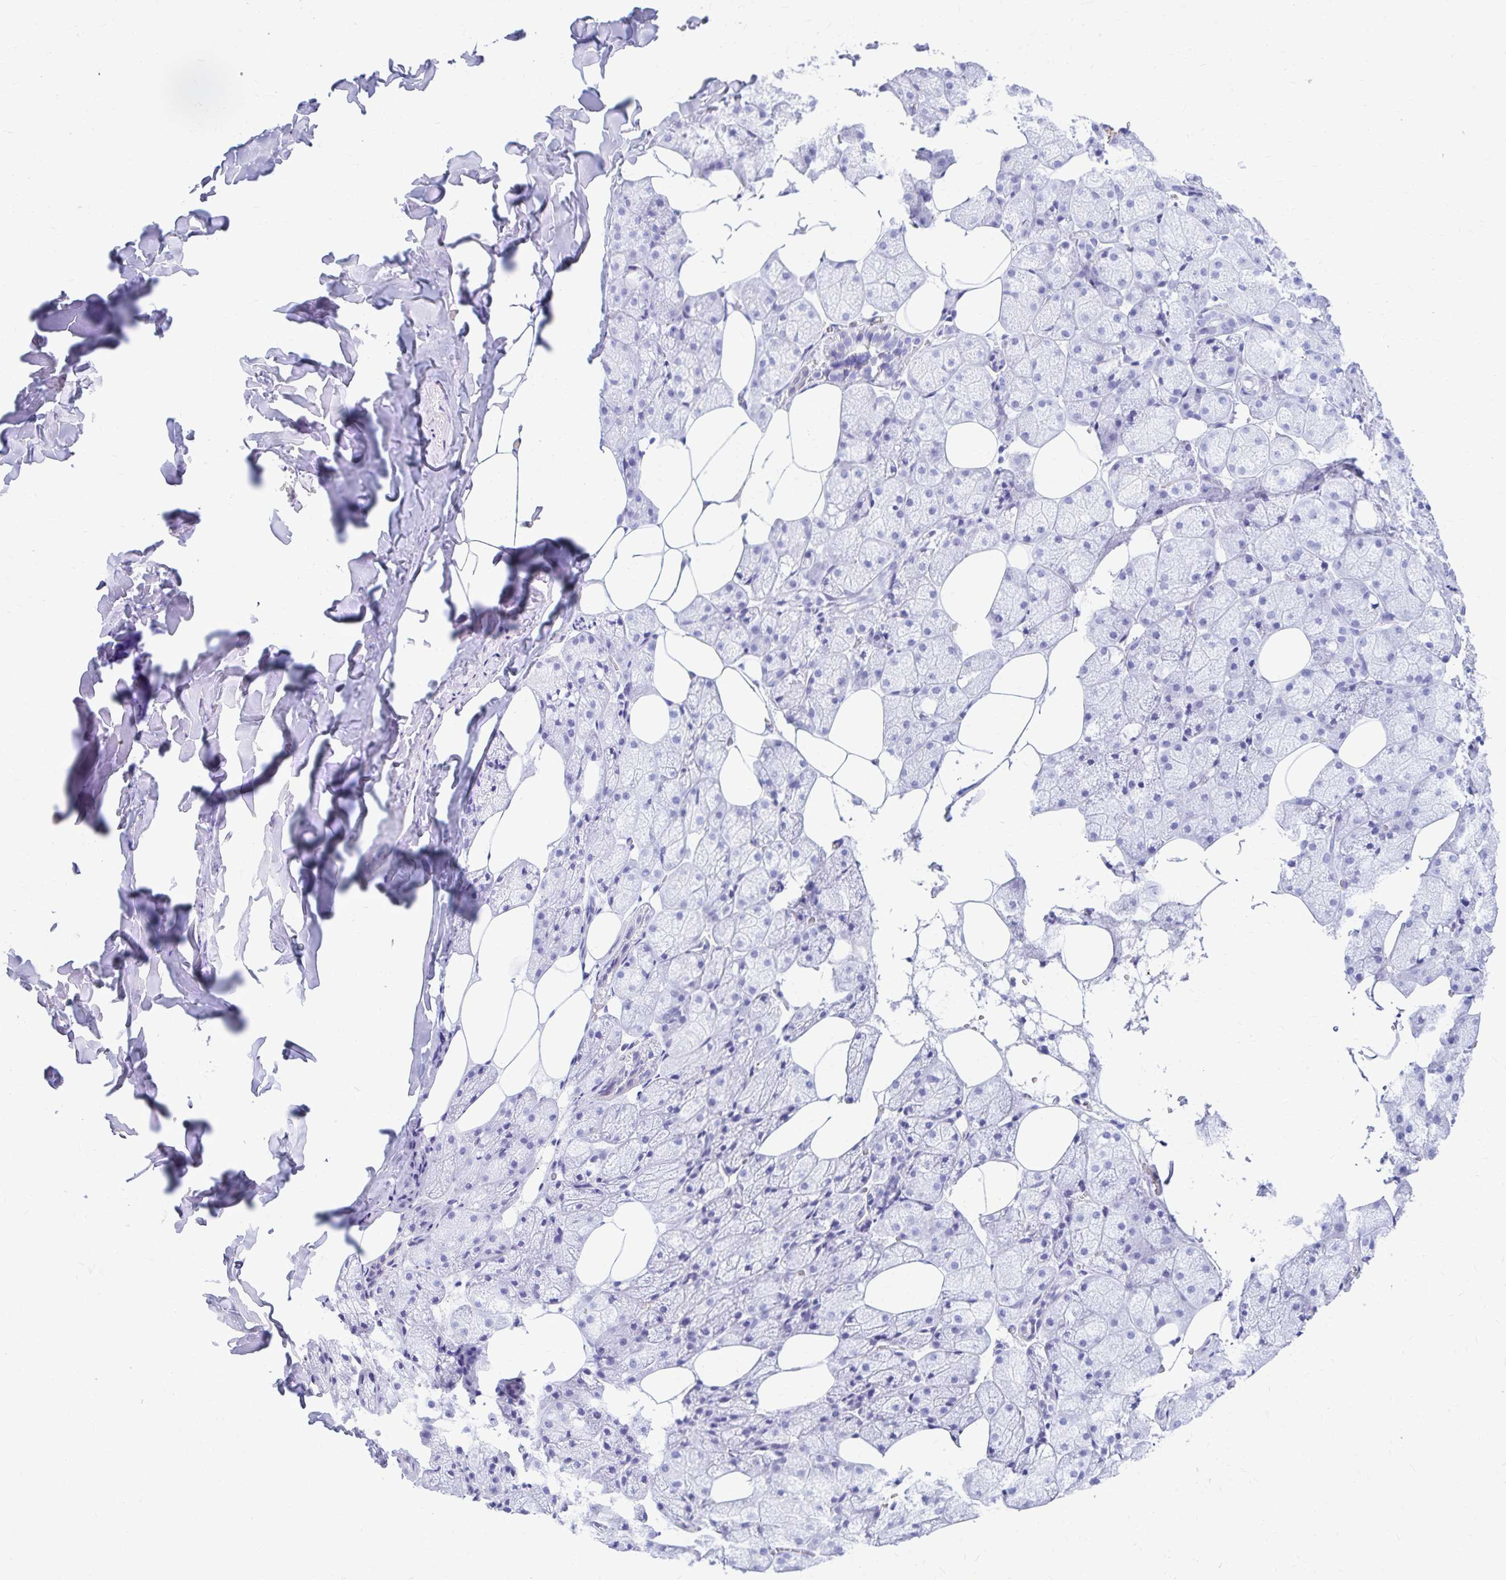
{"staining": {"intensity": "negative", "quantity": "none", "location": "none"}, "tissue": "salivary gland", "cell_type": "Glandular cells", "image_type": "normal", "snomed": [{"axis": "morphology", "description": "Normal tissue, NOS"}, {"axis": "topography", "description": "Salivary gland"}, {"axis": "topography", "description": "Peripheral nerve tissue"}], "caption": "Benign salivary gland was stained to show a protein in brown. There is no significant staining in glandular cells. (DAB (3,3'-diaminobenzidine) IHC with hematoxylin counter stain).", "gene": "NSG2", "patient": {"sex": "male", "age": 38}}